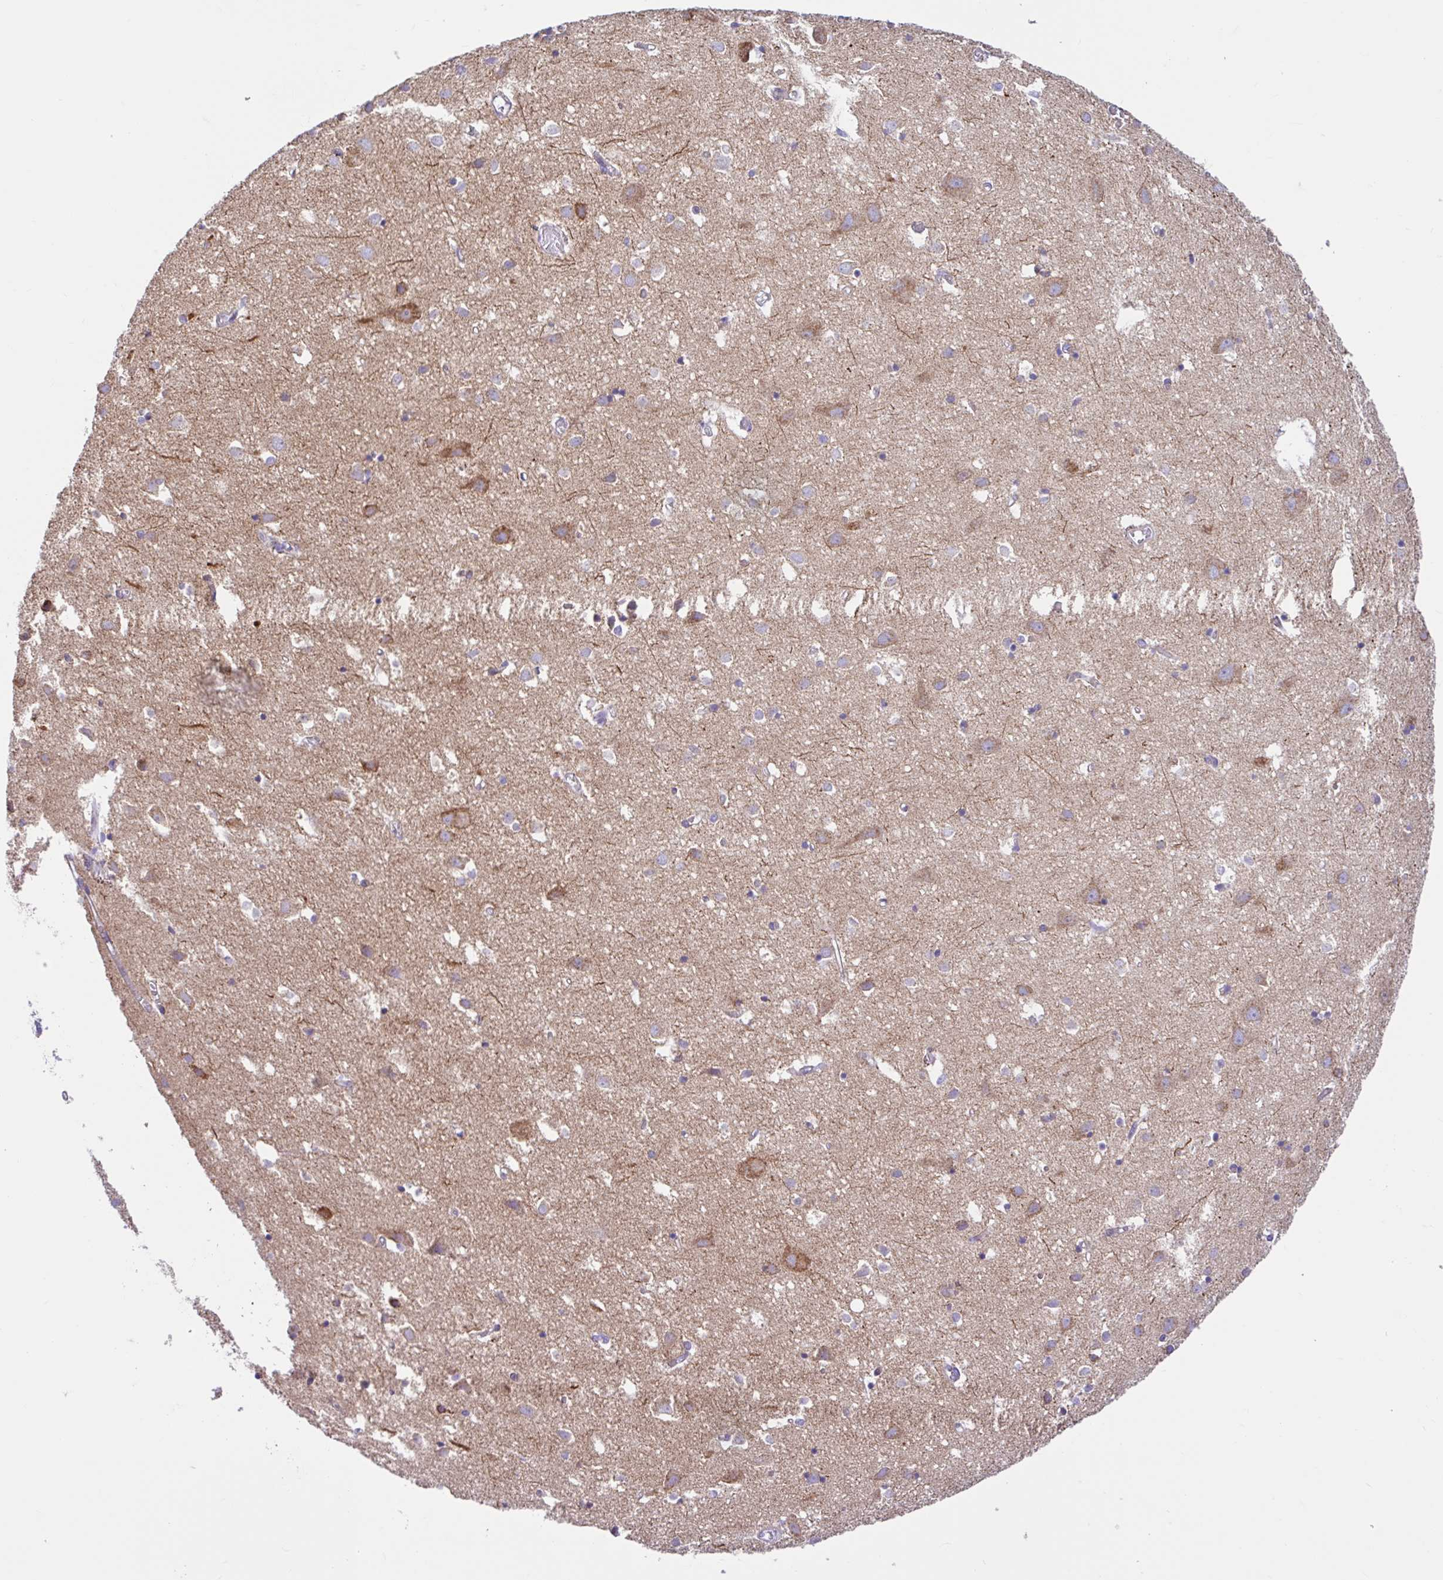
{"staining": {"intensity": "negative", "quantity": "none", "location": "none"}, "tissue": "cerebral cortex", "cell_type": "Endothelial cells", "image_type": "normal", "snomed": [{"axis": "morphology", "description": "Normal tissue, NOS"}, {"axis": "topography", "description": "Cerebral cortex"}], "caption": "Immunohistochemical staining of normal human cerebral cortex reveals no significant positivity in endothelial cells. (DAB immunohistochemistry (IHC), high magnification).", "gene": "NDUFS2", "patient": {"sex": "male", "age": 70}}